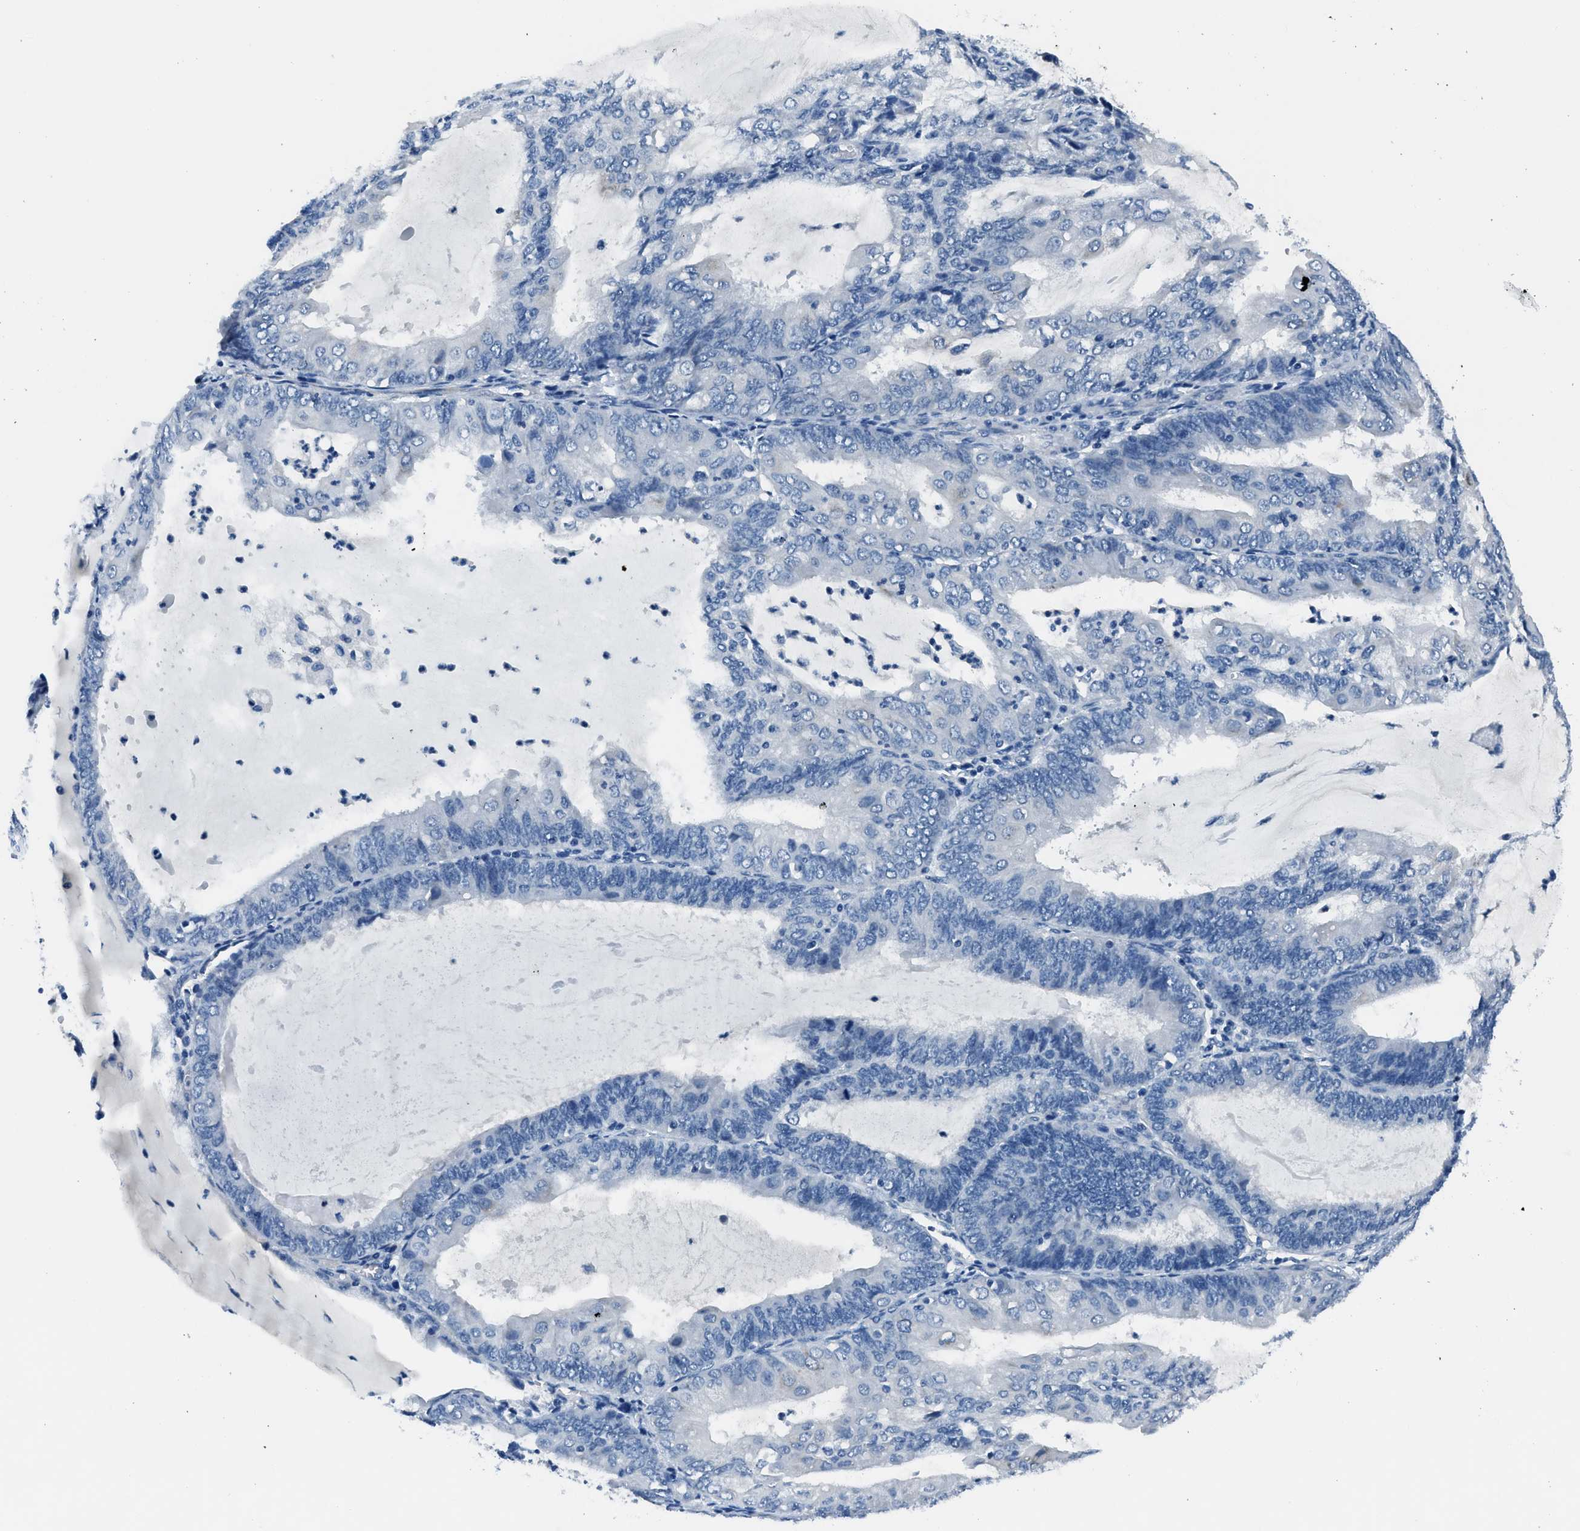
{"staining": {"intensity": "negative", "quantity": "none", "location": "none"}, "tissue": "endometrial cancer", "cell_type": "Tumor cells", "image_type": "cancer", "snomed": [{"axis": "morphology", "description": "Adenocarcinoma, NOS"}, {"axis": "topography", "description": "Endometrium"}], "caption": "There is no significant staining in tumor cells of endometrial adenocarcinoma.", "gene": "GJA3", "patient": {"sex": "female", "age": 81}}